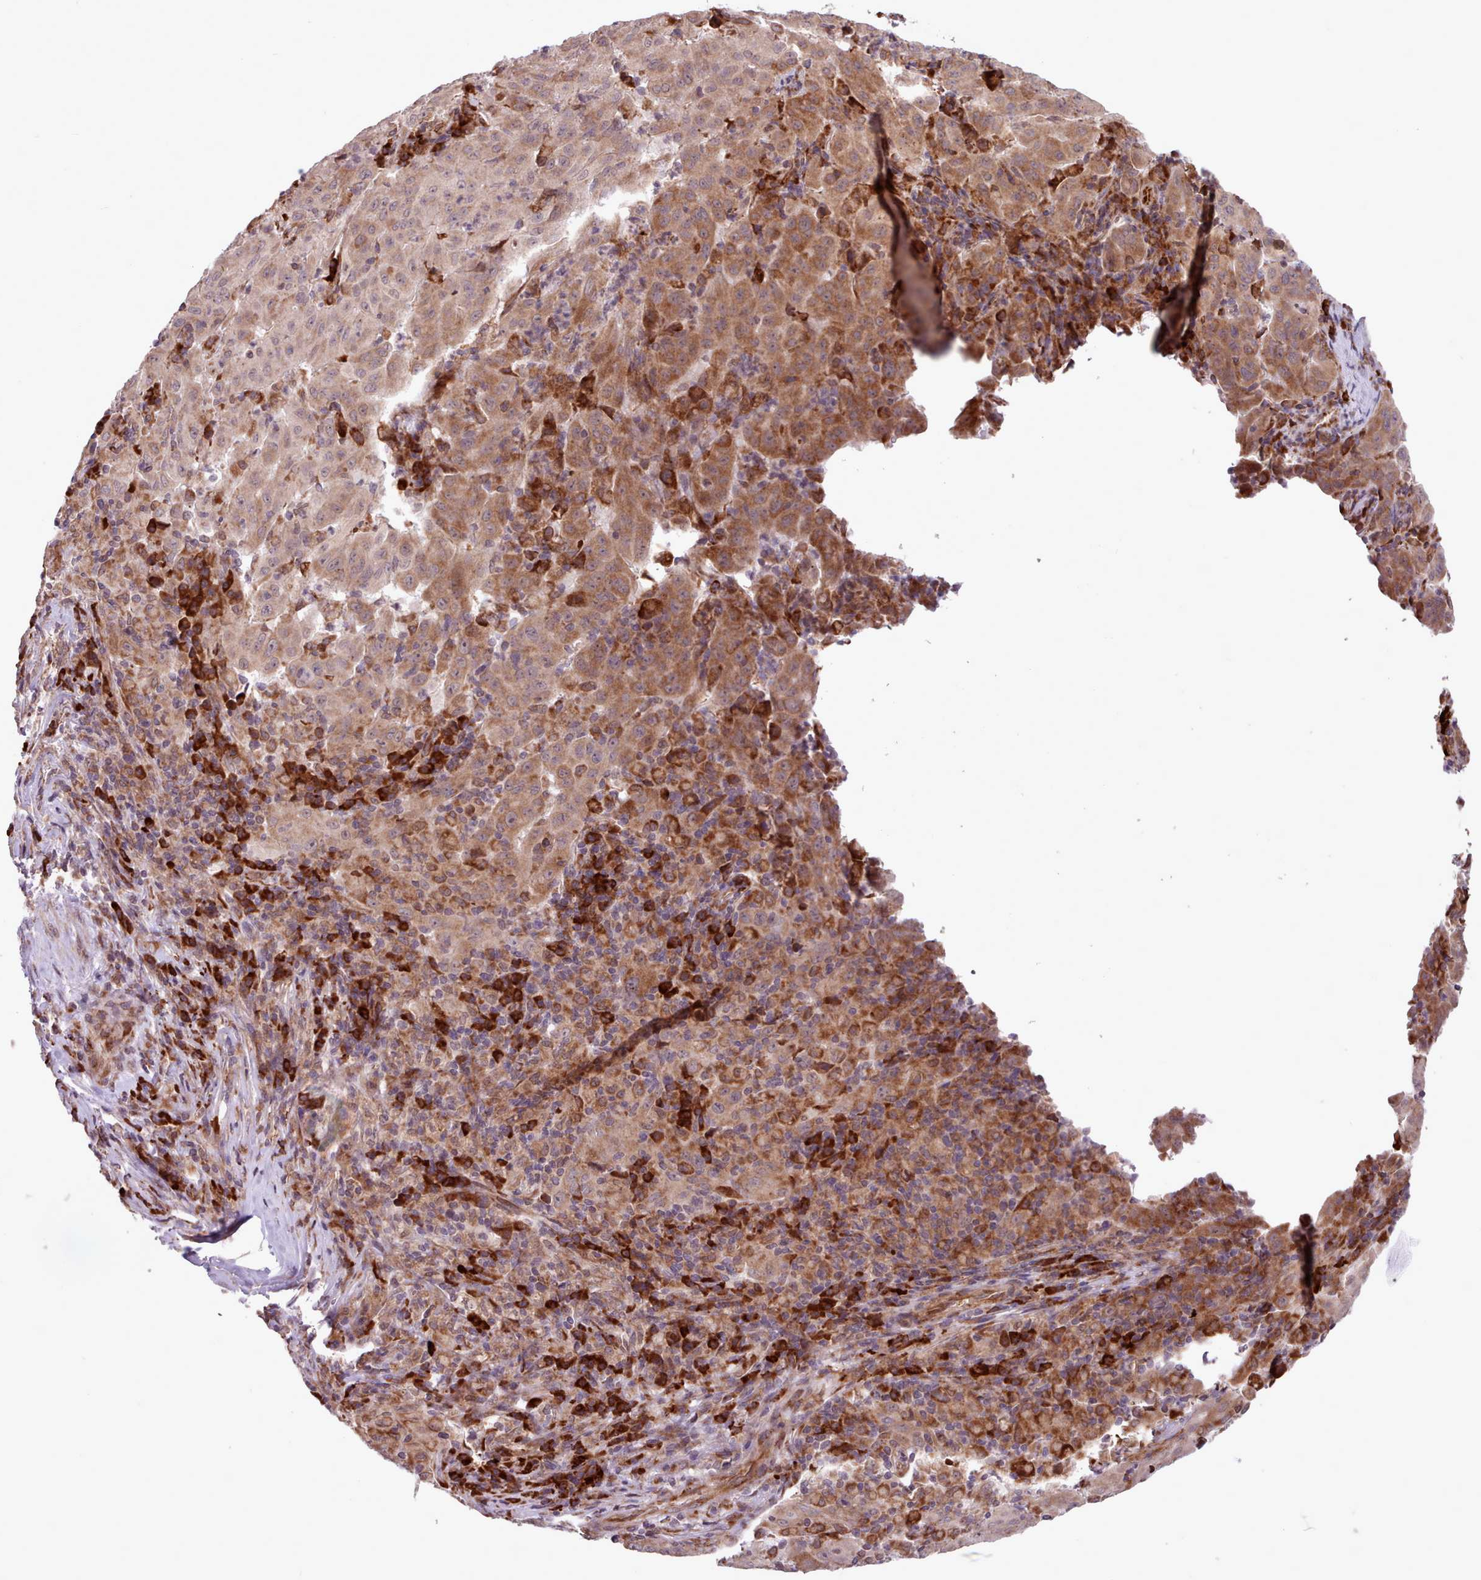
{"staining": {"intensity": "moderate", "quantity": ">75%", "location": "cytoplasmic/membranous"}, "tissue": "pancreatic cancer", "cell_type": "Tumor cells", "image_type": "cancer", "snomed": [{"axis": "morphology", "description": "Adenocarcinoma, NOS"}, {"axis": "topography", "description": "Pancreas"}], "caption": "Human pancreatic adenocarcinoma stained with a protein marker demonstrates moderate staining in tumor cells.", "gene": "TTLL3", "patient": {"sex": "male", "age": 63}}